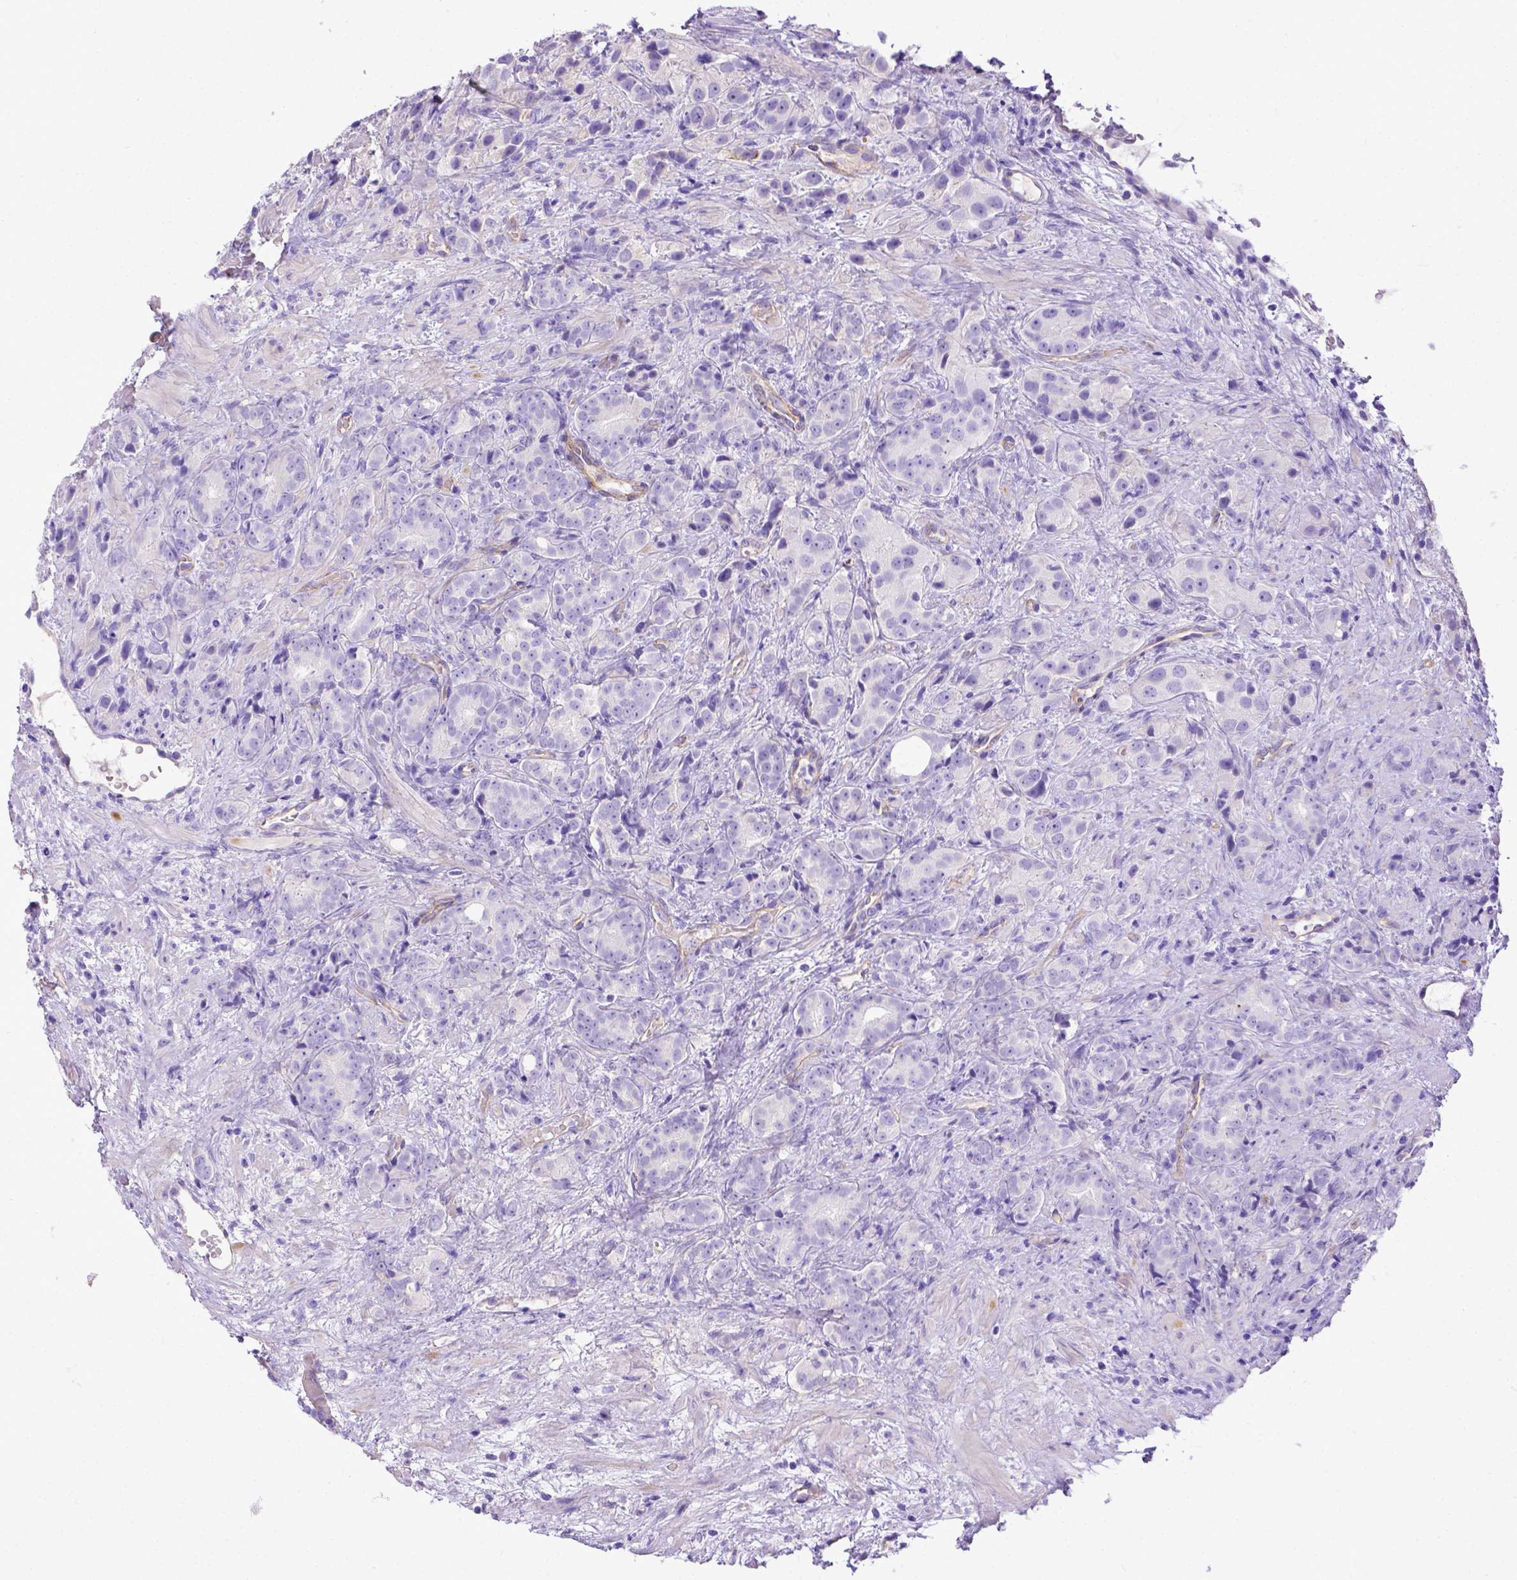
{"staining": {"intensity": "negative", "quantity": "none", "location": "none"}, "tissue": "prostate cancer", "cell_type": "Tumor cells", "image_type": "cancer", "snomed": [{"axis": "morphology", "description": "Adenocarcinoma, High grade"}, {"axis": "topography", "description": "Prostate"}], "caption": "A photomicrograph of prostate cancer (adenocarcinoma (high-grade)) stained for a protein displays no brown staining in tumor cells.", "gene": "LRRC18", "patient": {"sex": "male", "age": 90}}